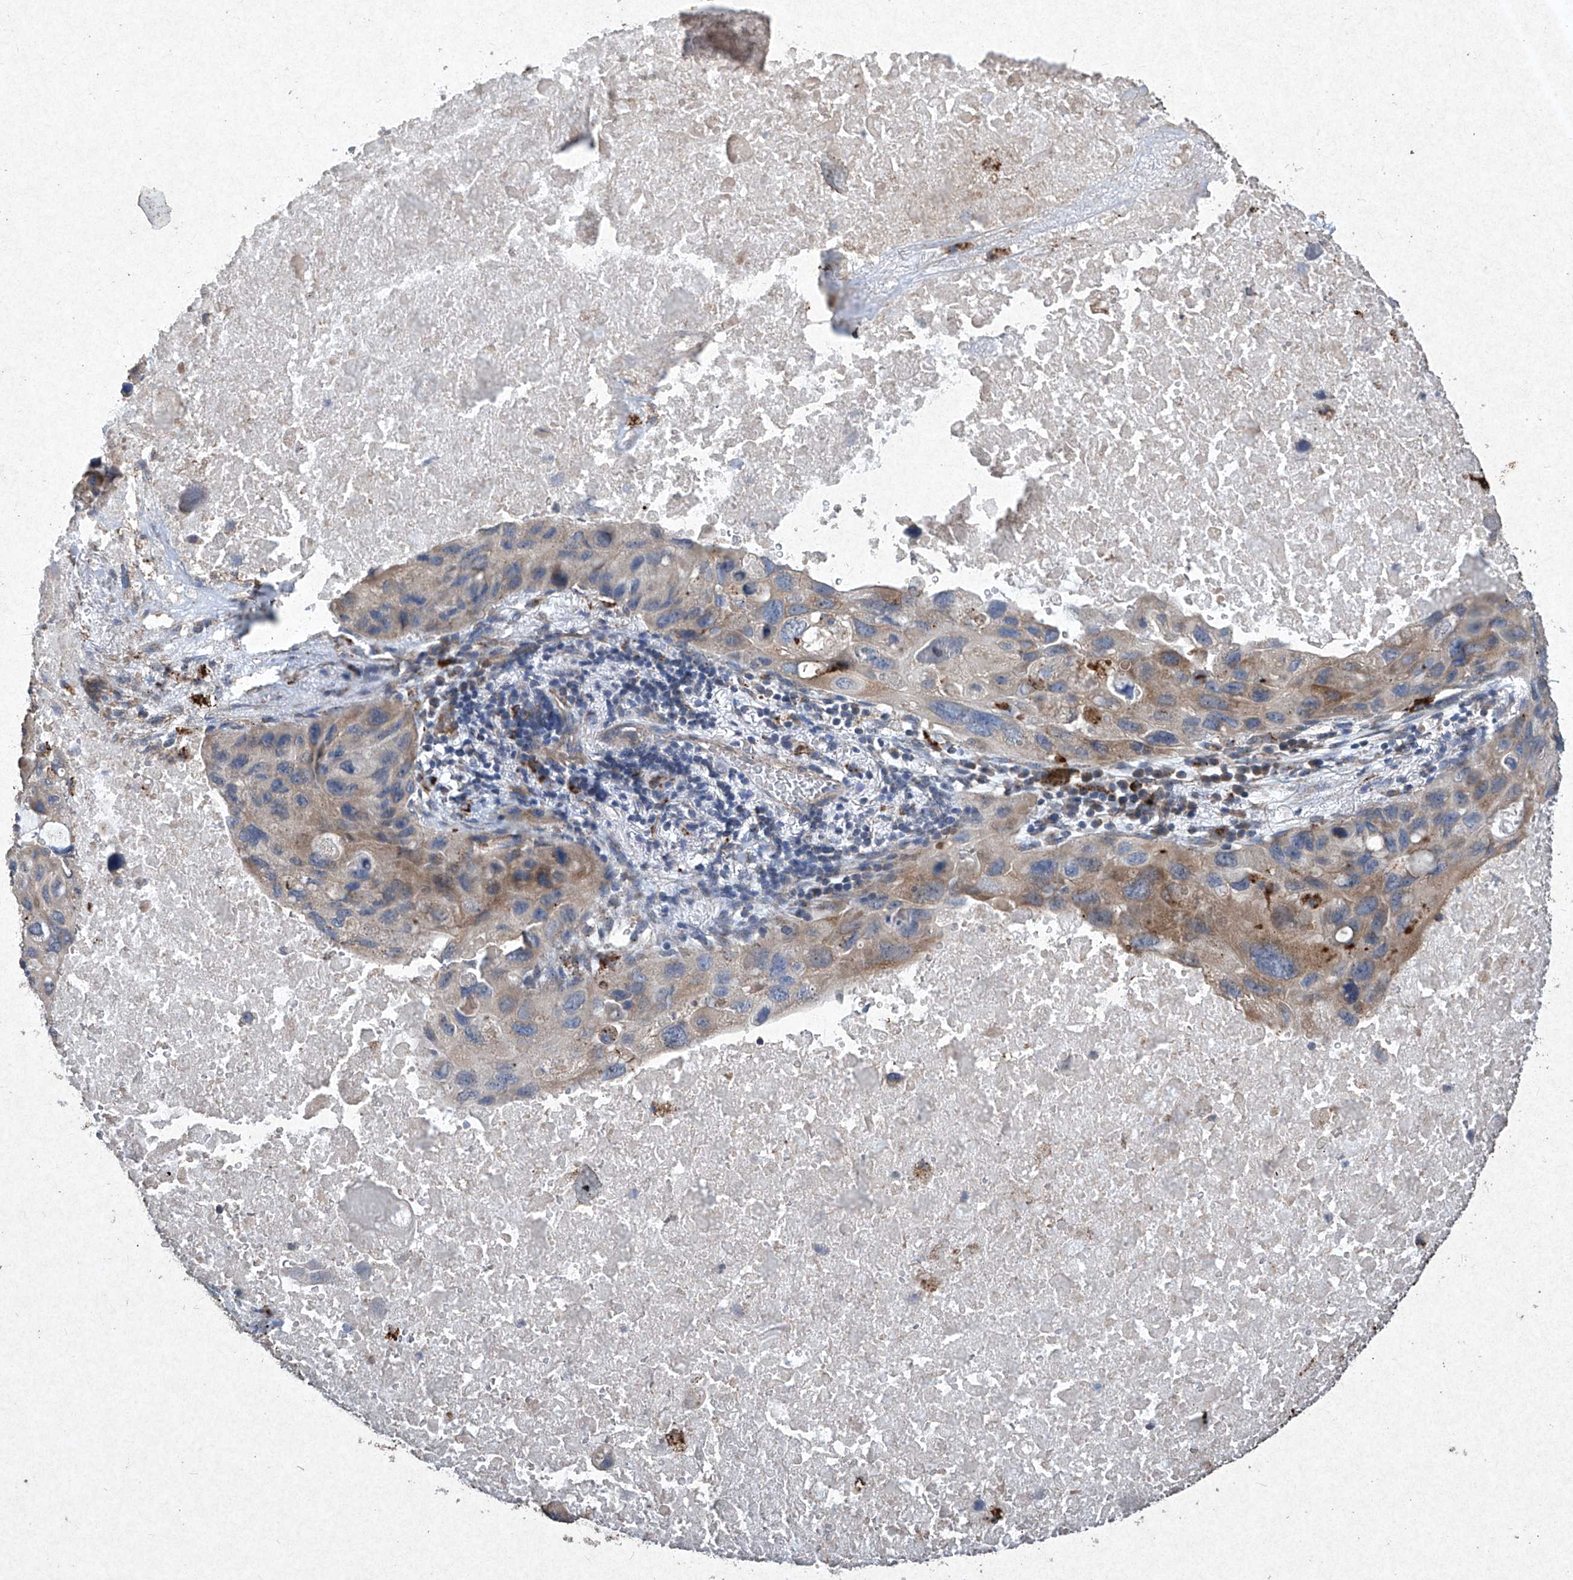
{"staining": {"intensity": "moderate", "quantity": "25%-75%", "location": "cytoplasmic/membranous"}, "tissue": "lung cancer", "cell_type": "Tumor cells", "image_type": "cancer", "snomed": [{"axis": "morphology", "description": "Squamous cell carcinoma, NOS"}, {"axis": "topography", "description": "Lung"}], "caption": "Lung squamous cell carcinoma stained with DAB (3,3'-diaminobenzidine) immunohistochemistry shows medium levels of moderate cytoplasmic/membranous expression in about 25%-75% of tumor cells. The staining was performed using DAB (3,3'-diaminobenzidine) to visualize the protein expression in brown, while the nuclei were stained in blue with hematoxylin (Magnification: 20x).", "gene": "MED16", "patient": {"sex": "female", "age": 73}}